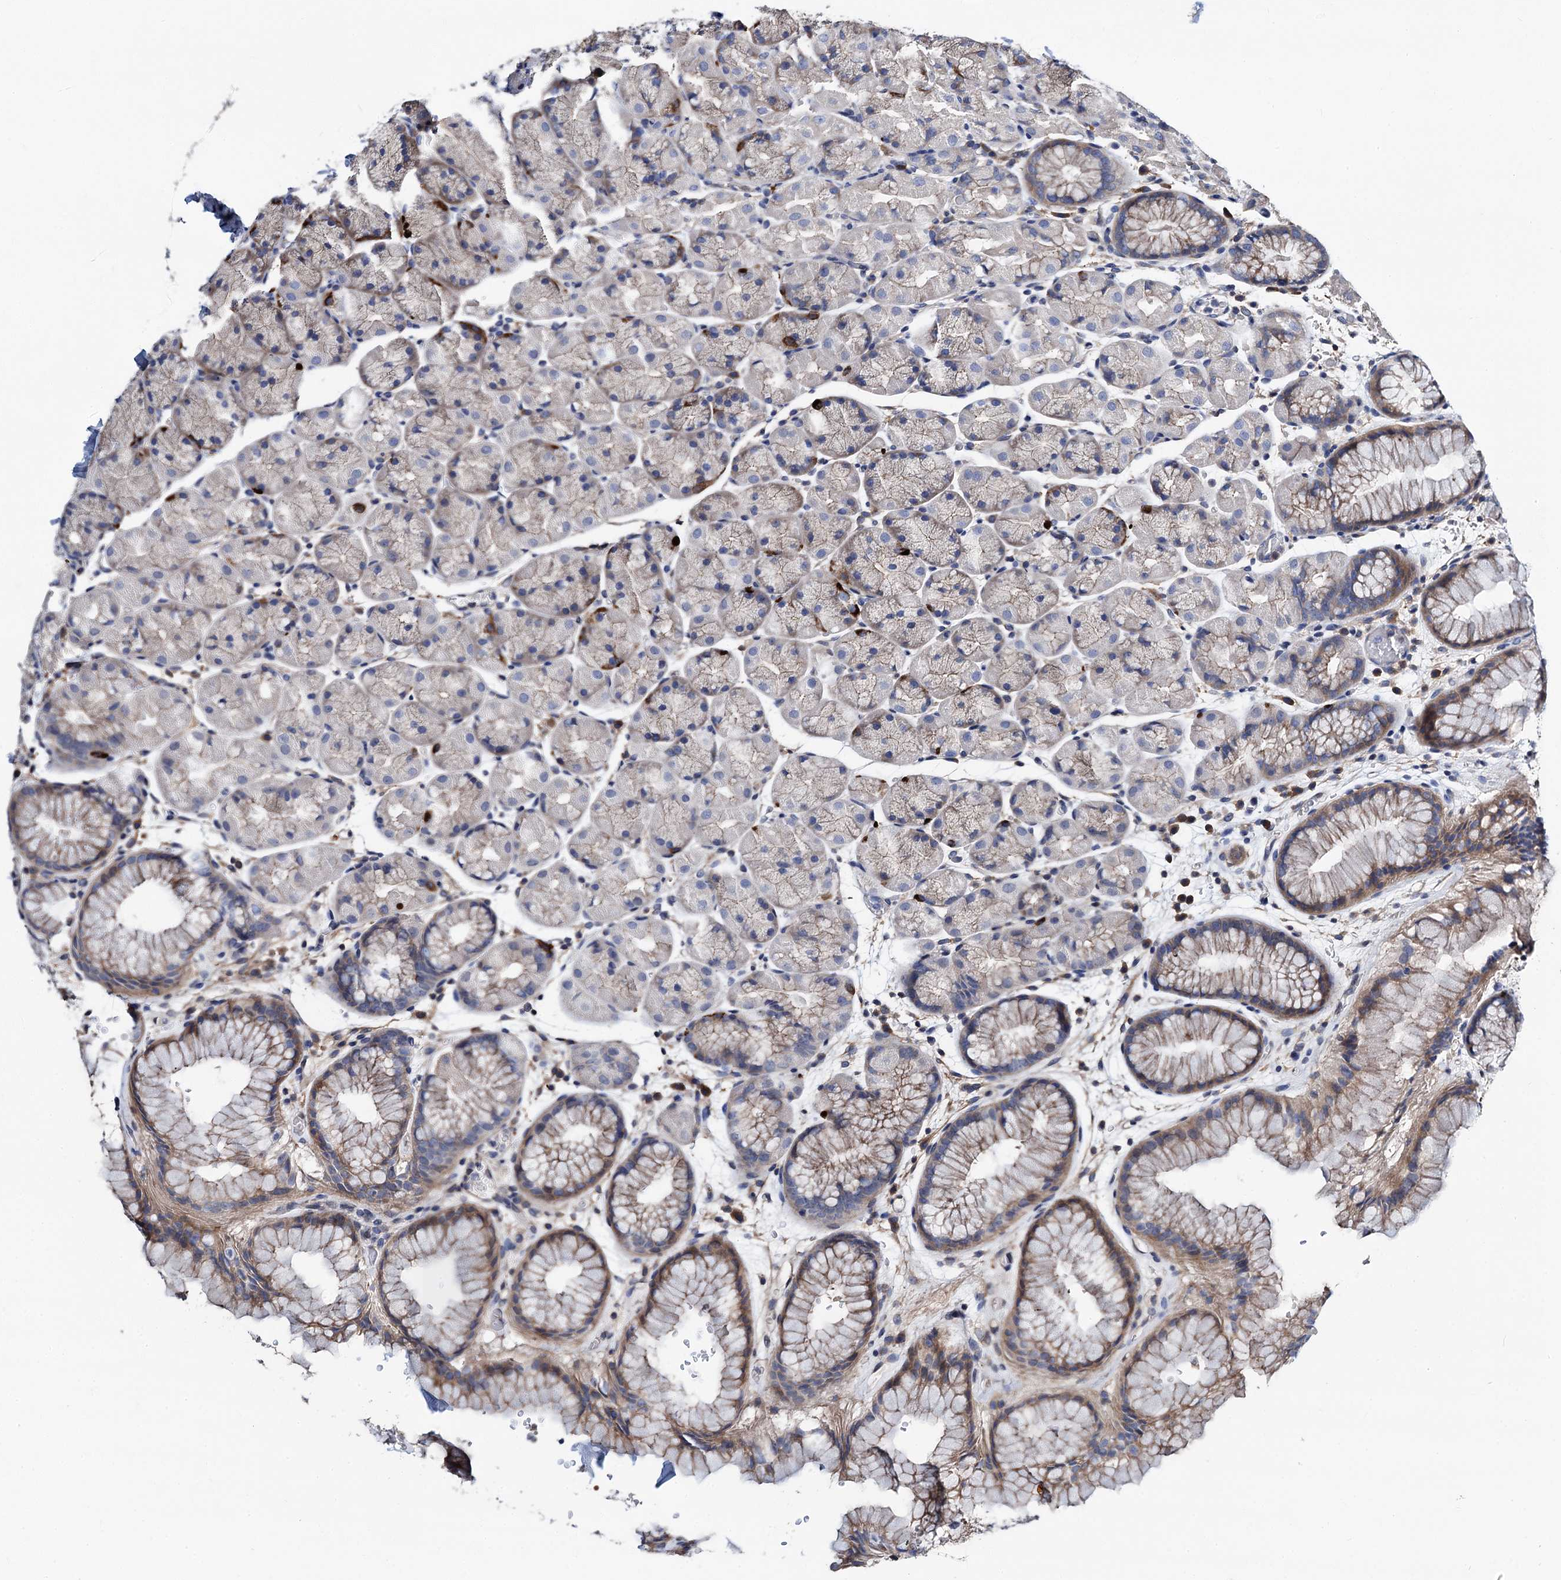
{"staining": {"intensity": "strong", "quantity": "<25%", "location": "cytoplasmic/membranous"}, "tissue": "stomach", "cell_type": "Glandular cells", "image_type": "normal", "snomed": [{"axis": "morphology", "description": "Normal tissue, NOS"}, {"axis": "topography", "description": "Stomach, upper"}, {"axis": "topography", "description": "Stomach, lower"}], "caption": "Glandular cells reveal medium levels of strong cytoplasmic/membranous staining in about <25% of cells in unremarkable human stomach.", "gene": "GCOM1", "patient": {"sex": "male", "age": 67}}